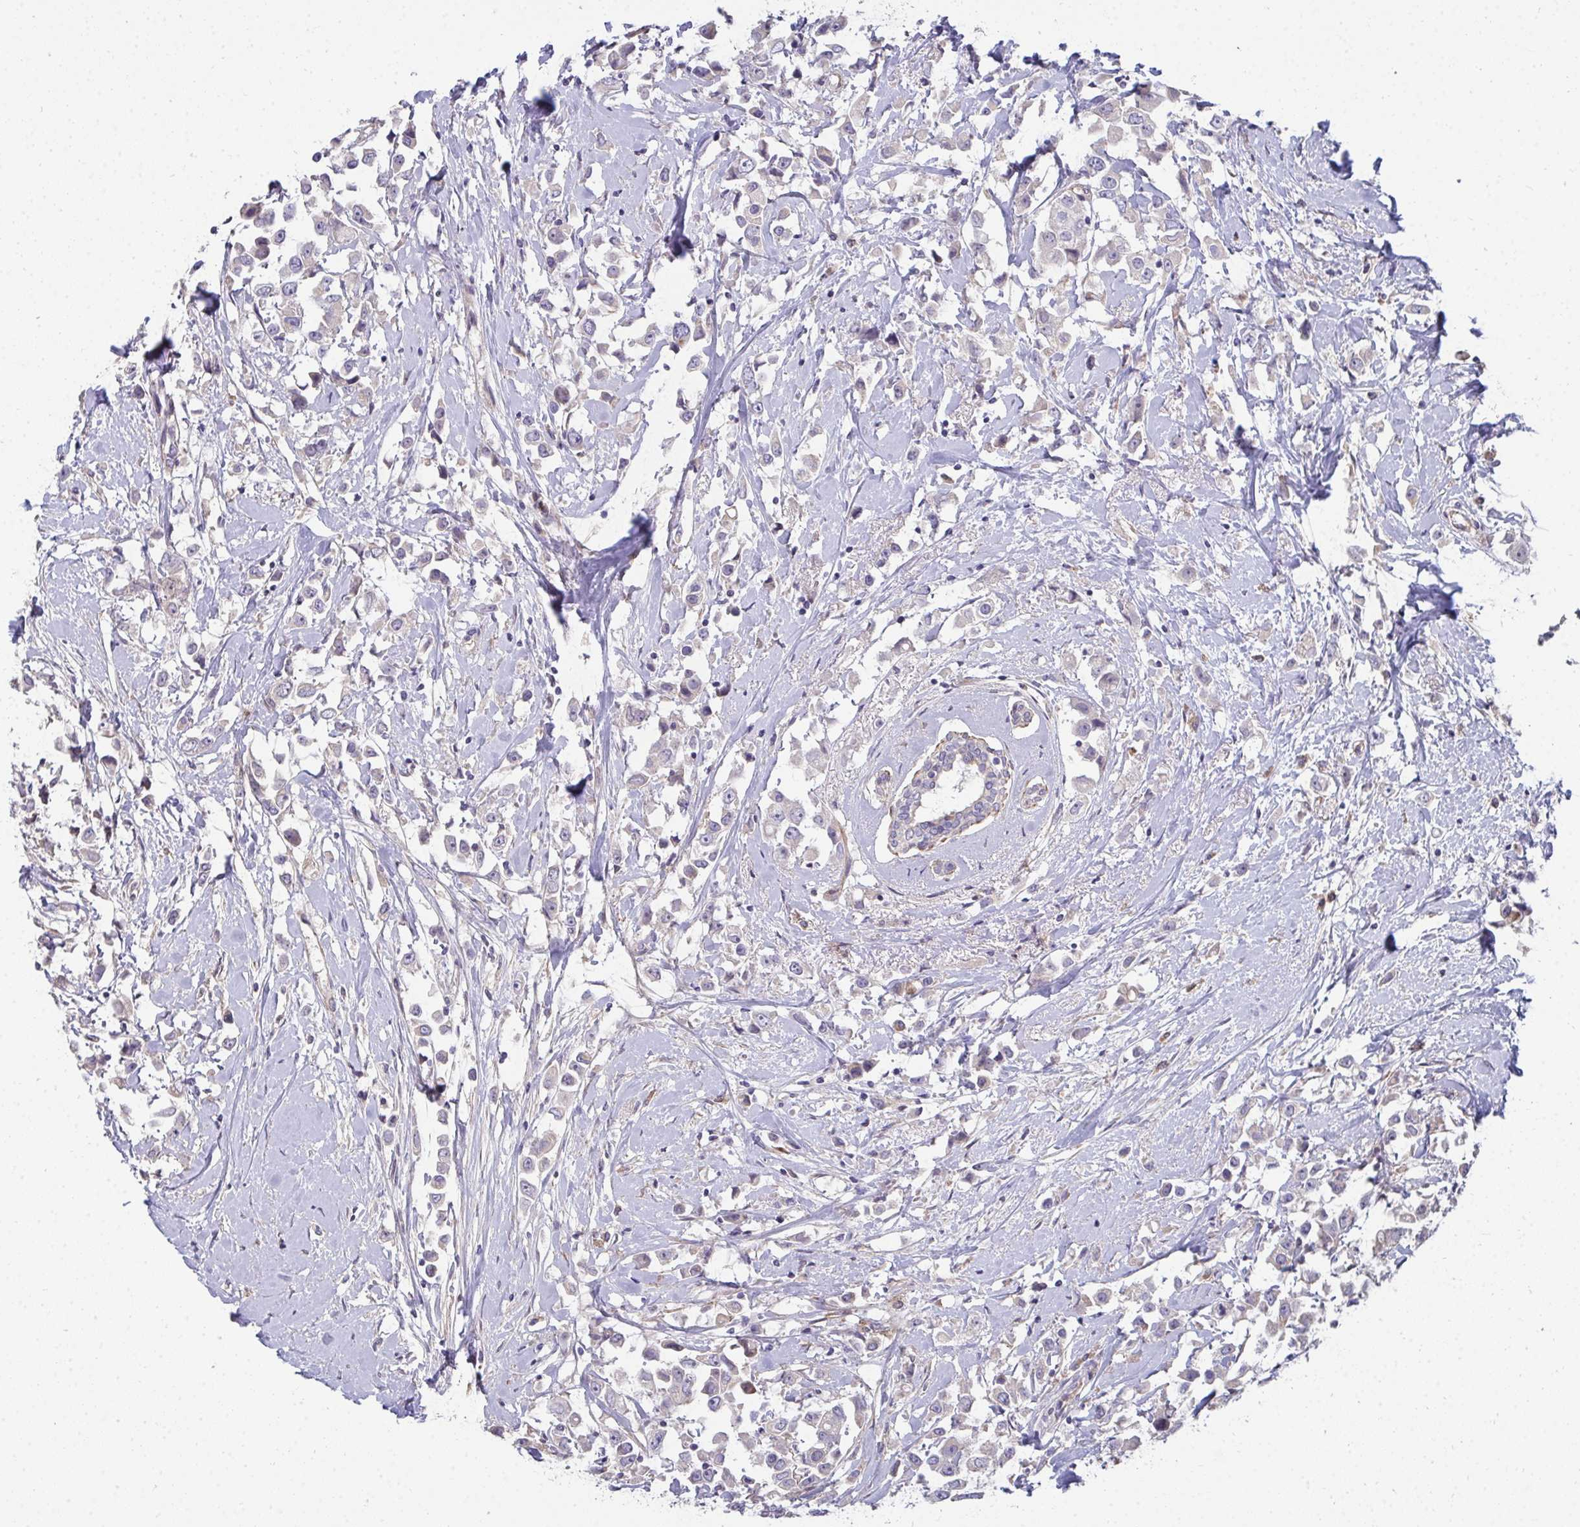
{"staining": {"intensity": "weak", "quantity": "25%-75%", "location": "cytoplasmic/membranous"}, "tissue": "breast cancer", "cell_type": "Tumor cells", "image_type": "cancer", "snomed": [{"axis": "morphology", "description": "Duct carcinoma"}, {"axis": "topography", "description": "Breast"}], "caption": "Immunohistochemistry (DAB (3,3'-diaminobenzidine)) staining of human breast cancer (infiltrating ductal carcinoma) exhibits weak cytoplasmic/membranous protein expression in about 25%-75% of tumor cells. (DAB (3,3'-diaminobenzidine) IHC with brightfield microscopy, high magnification).", "gene": "SH2D1B", "patient": {"sex": "female", "age": 61}}